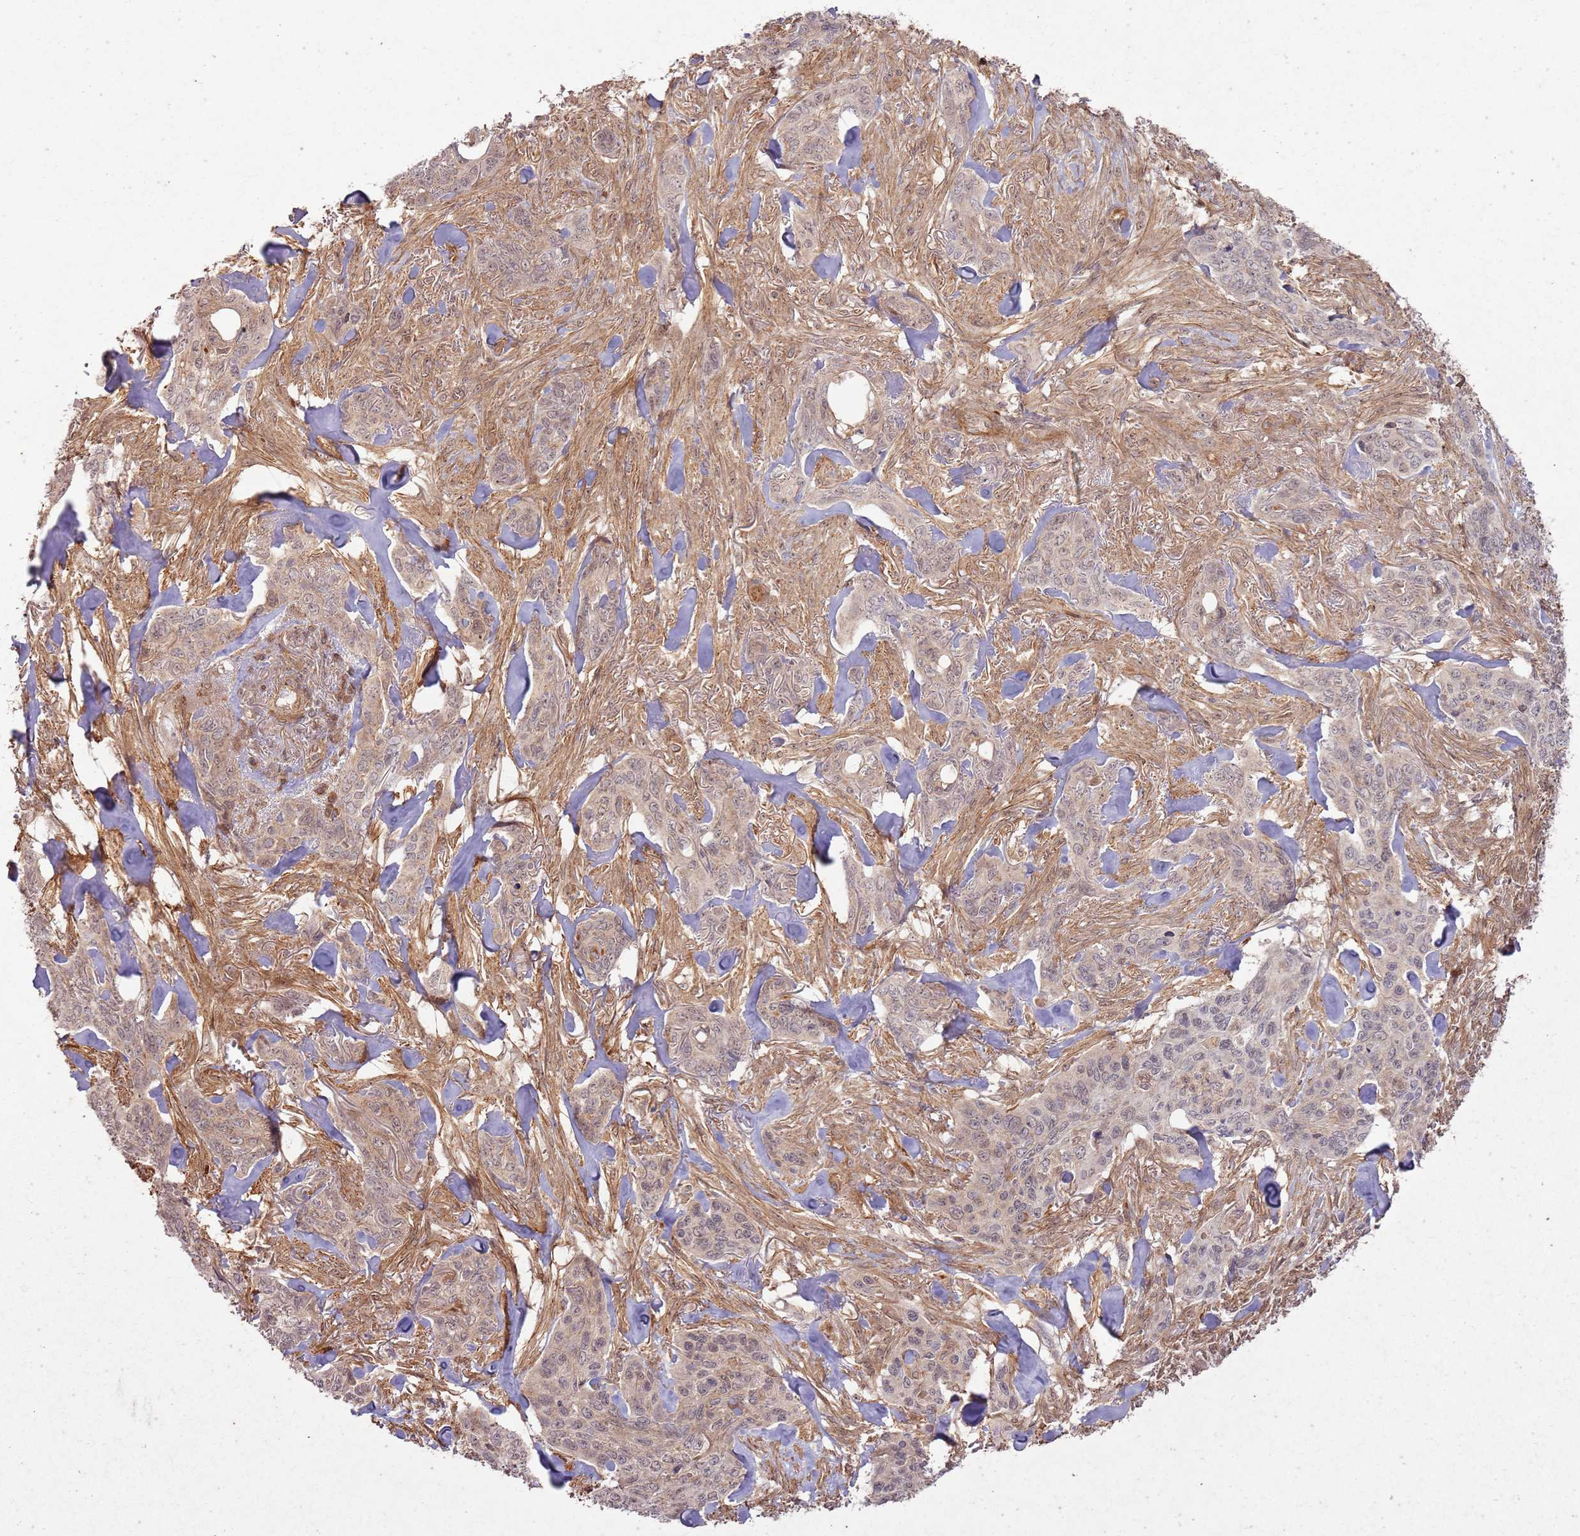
{"staining": {"intensity": "weak", "quantity": ">75%", "location": "cytoplasmic/membranous"}, "tissue": "skin cancer", "cell_type": "Tumor cells", "image_type": "cancer", "snomed": [{"axis": "morphology", "description": "Basal cell carcinoma"}, {"axis": "topography", "description": "Skin"}], "caption": "Skin basal cell carcinoma stained with a brown dye exhibits weak cytoplasmic/membranous positive positivity in approximately >75% of tumor cells.", "gene": "ZNF623", "patient": {"sex": "male", "age": 86}}